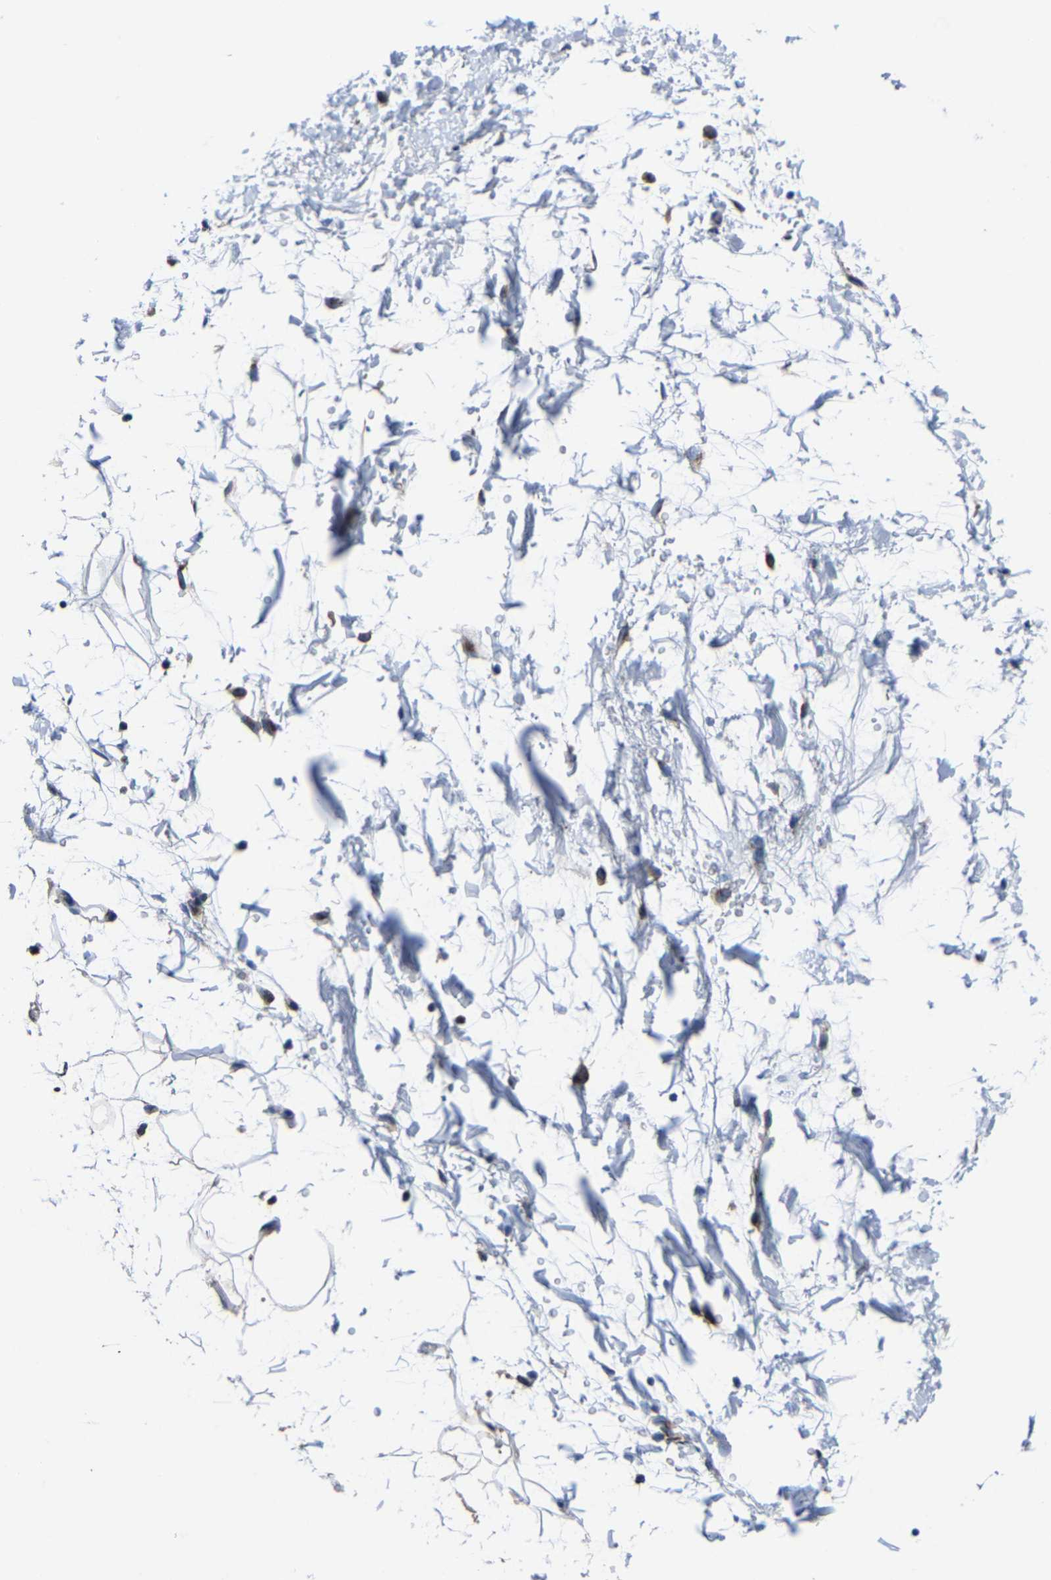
{"staining": {"intensity": "negative", "quantity": "none", "location": "none"}, "tissue": "adipose tissue", "cell_type": "Adipocytes", "image_type": "normal", "snomed": [{"axis": "morphology", "description": "Normal tissue, NOS"}, {"axis": "topography", "description": "Soft tissue"}], "caption": "There is no significant positivity in adipocytes of adipose tissue. (Stains: DAB immunohistochemistry (IHC) with hematoxylin counter stain, Microscopy: brightfield microscopy at high magnification).", "gene": "EBAG9", "patient": {"sex": "male", "age": 72}}